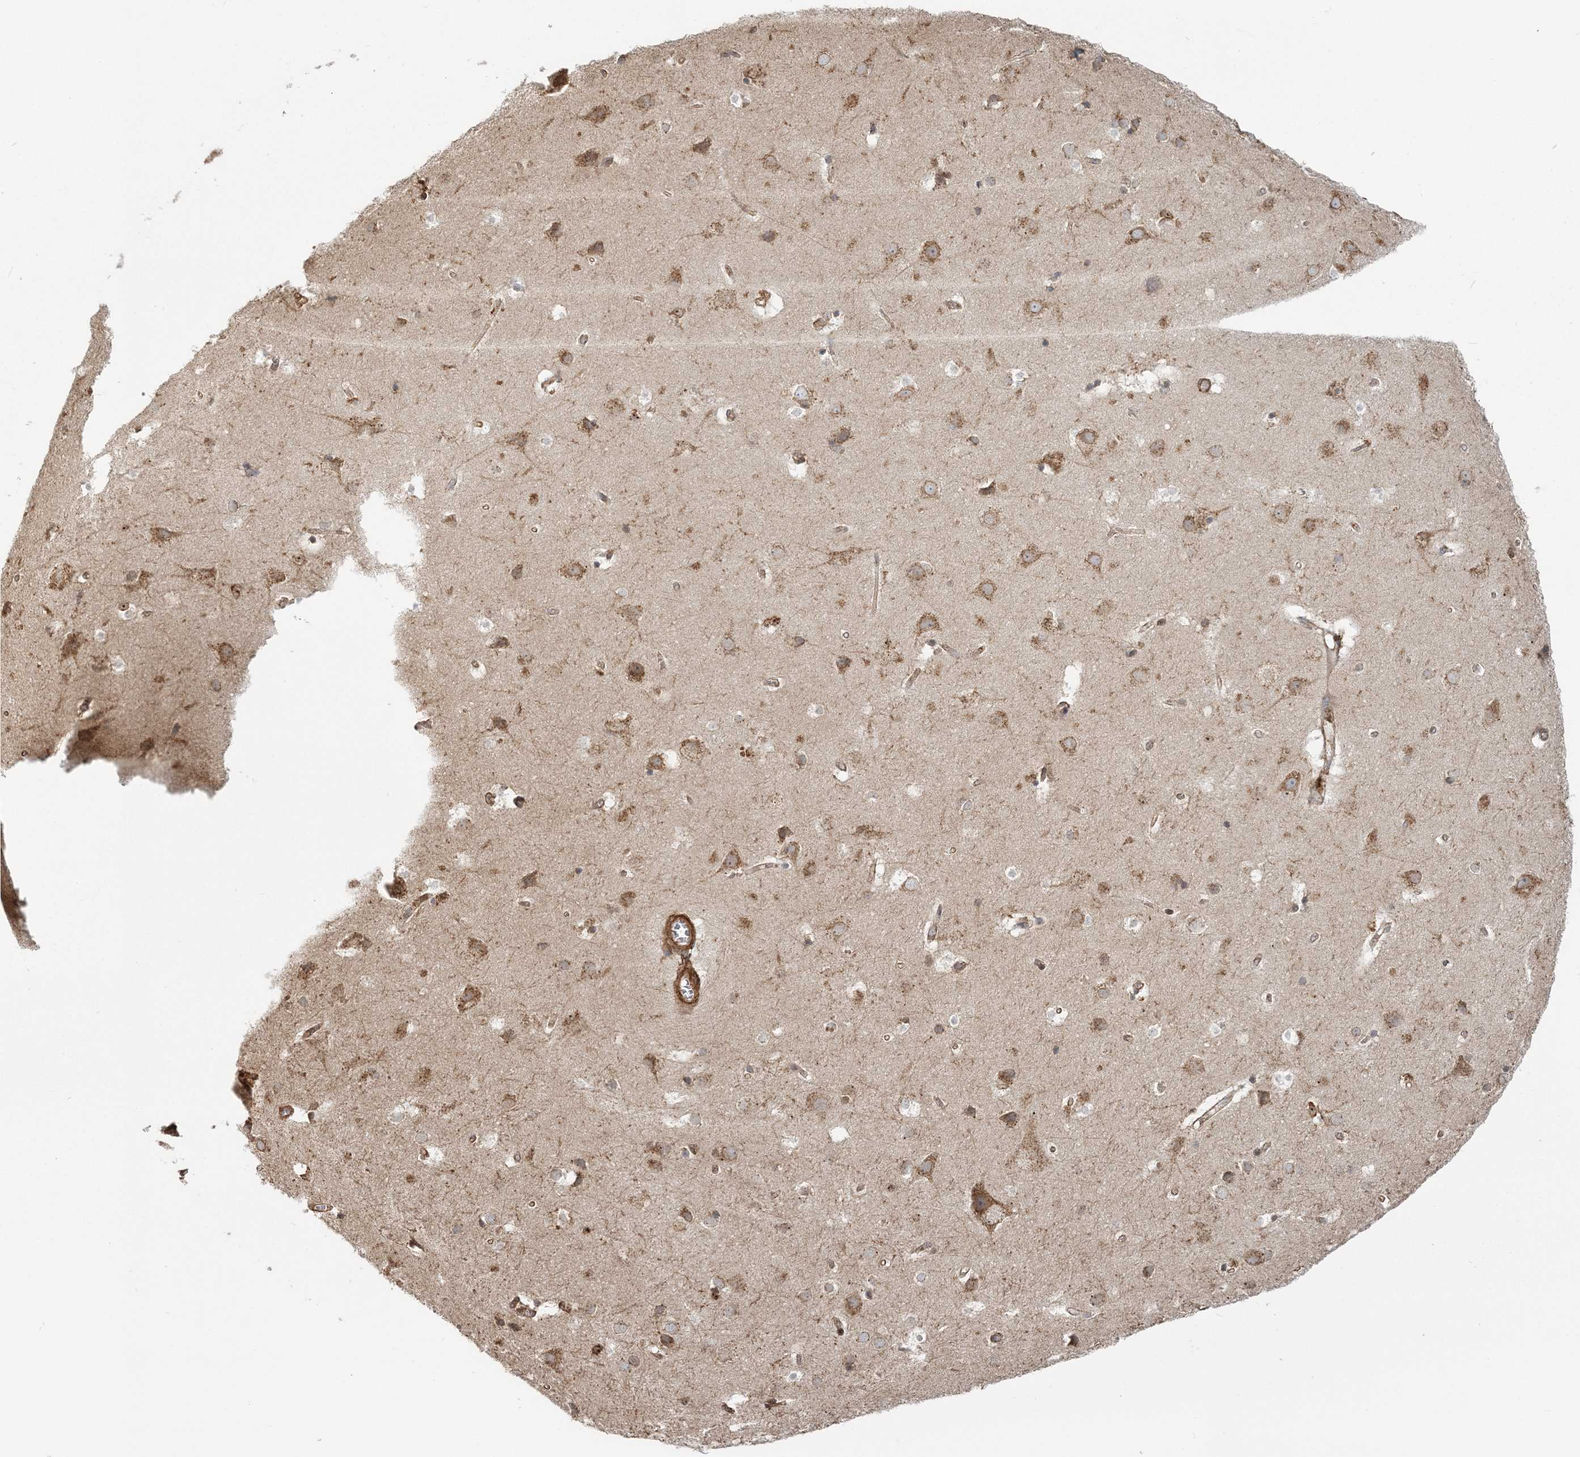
{"staining": {"intensity": "moderate", "quantity": ">75%", "location": "cytoplasmic/membranous"}, "tissue": "cerebral cortex", "cell_type": "Endothelial cells", "image_type": "normal", "snomed": [{"axis": "morphology", "description": "Normal tissue, NOS"}, {"axis": "topography", "description": "Cerebral cortex"}], "caption": "DAB (3,3'-diaminobenzidine) immunohistochemical staining of unremarkable cerebral cortex demonstrates moderate cytoplasmic/membranous protein positivity in about >75% of endothelial cells.", "gene": "TRAF3IP2", "patient": {"sex": "male", "age": 54}}